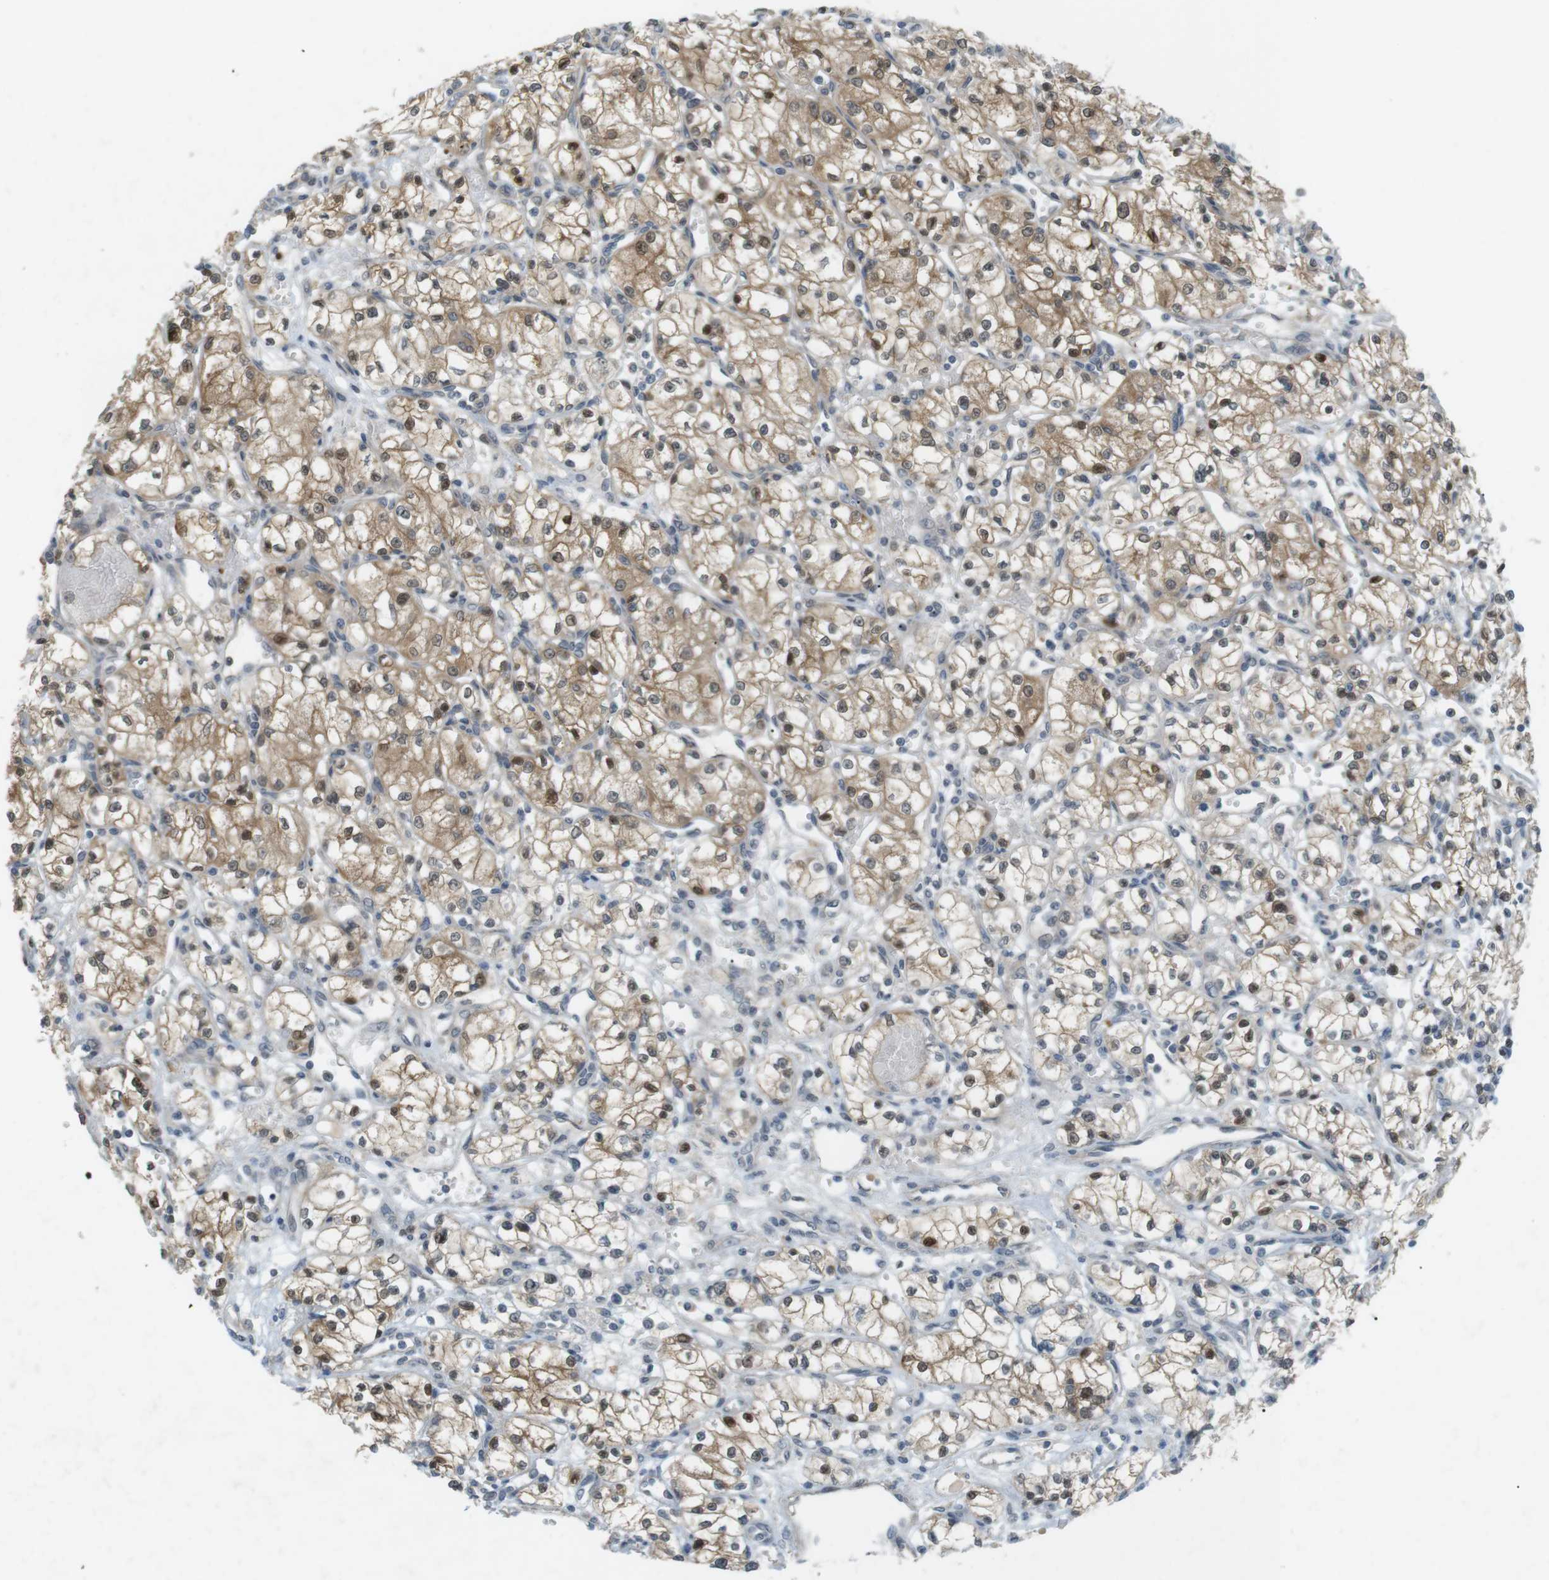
{"staining": {"intensity": "weak", "quantity": "25%-75%", "location": "cytoplasmic/membranous,nuclear"}, "tissue": "renal cancer", "cell_type": "Tumor cells", "image_type": "cancer", "snomed": [{"axis": "morphology", "description": "Normal tissue, NOS"}, {"axis": "morphology", "description": "Adenocarcinoma, NOS"}, {"axis": "topography", "description": "Kidney"}], "caption": "An image of renal adenocarcinoma stained for a protein shows weak cytoplasmic/membranous and nuclear brown staining in tumor cells.", "gene": "RTN3", "patient": {"sex": "male", "age": 59}}